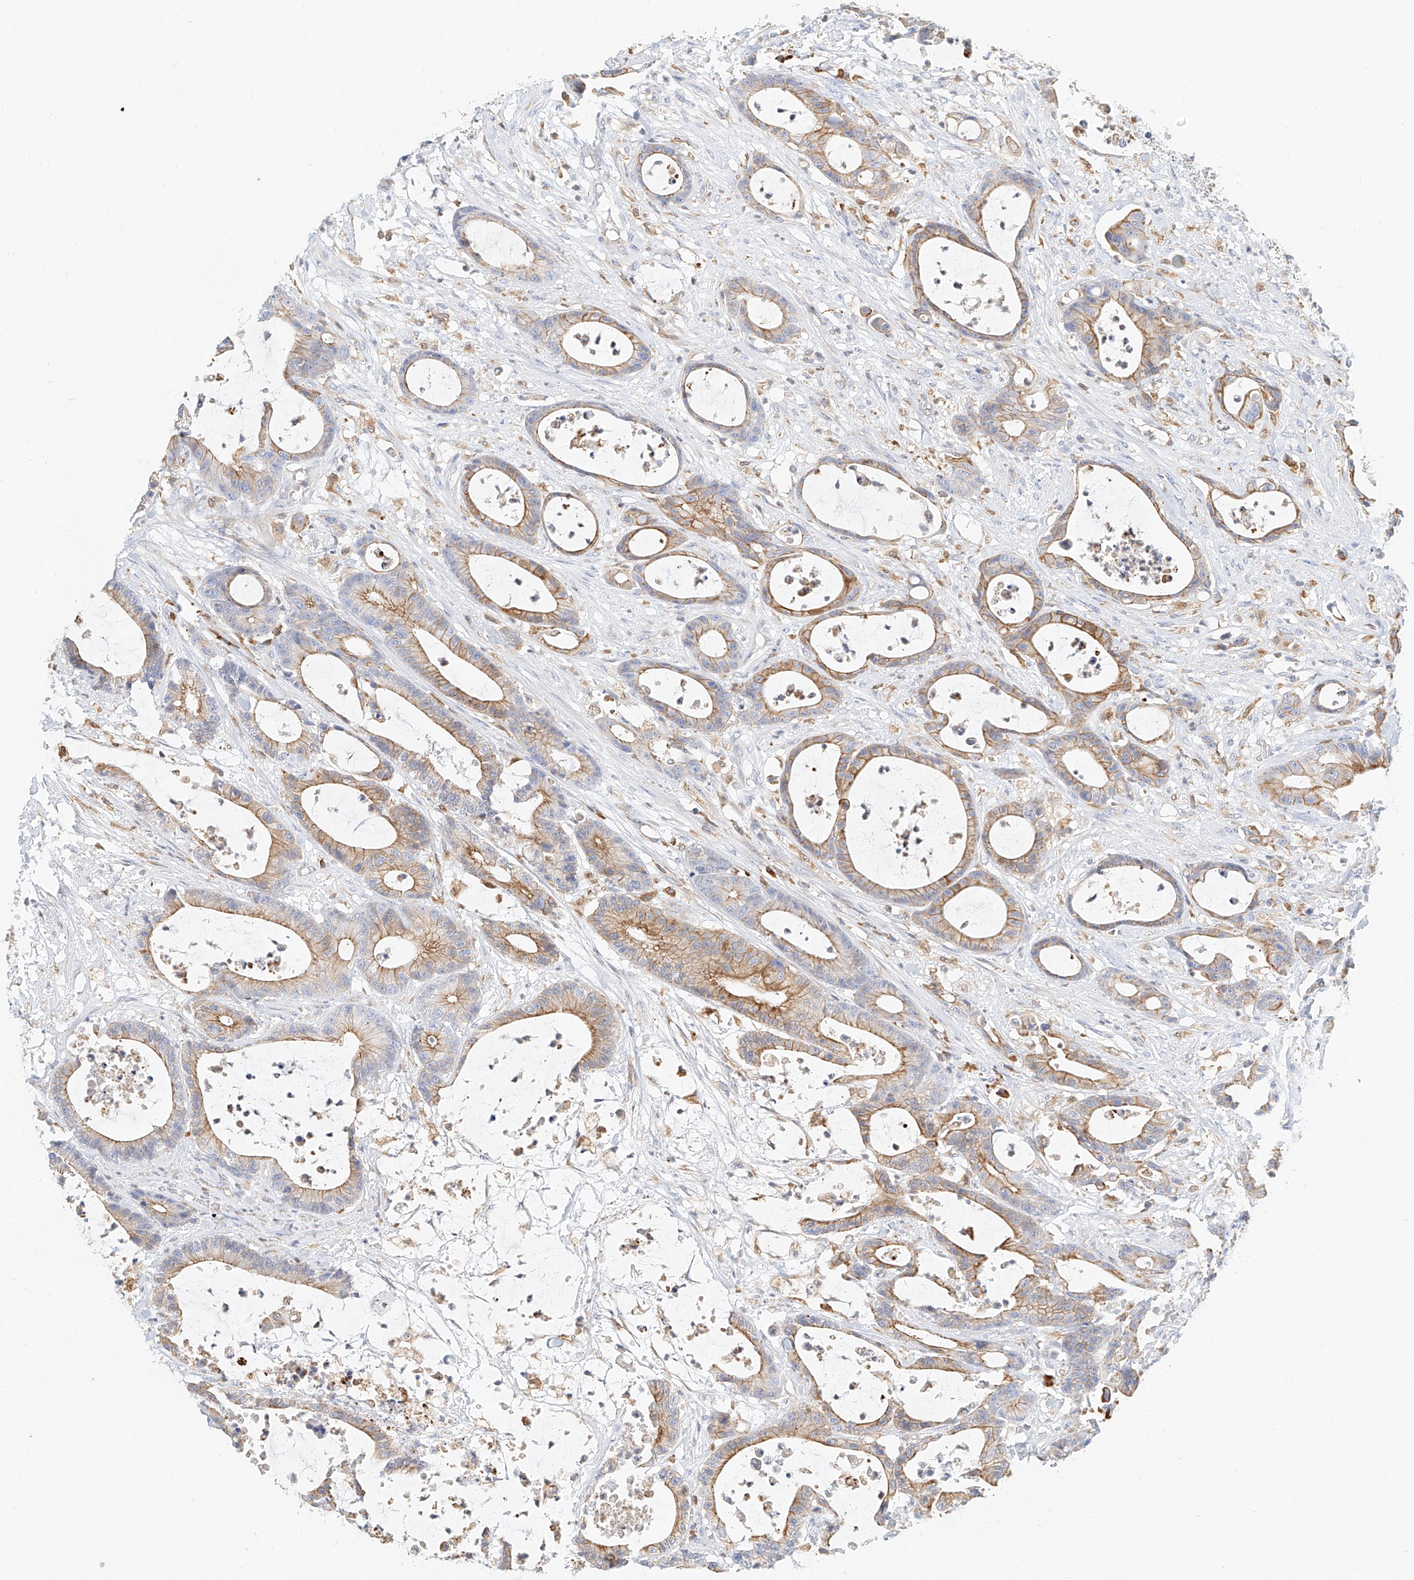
{"staining": {"intensity": "moderate", "quantity": "25%-75%", "location": "cytoplasmic/membranous"}, "tissue": "colorectal cancer", "cell_type": "Tumor cells", "image_type": "cancer", "snomed": [{"axis": "morphology", "description": "Adenocarcinoma, NOS"}, {"axis": "topography", "description": "Colon"}], "caption": "High-magnification brightfield microscopy of colorectal cancer stained with DAB (3,3'-diaminobenzidine) (brown) and counterstained with hematoxylin (blue). tumor cells exhibit moderate cytoplasmic/membranous expression is appreciated in approximately25%-75% of cells.", "gene": "DHRS7", "patient": {"sex": "female", "age": 84}}